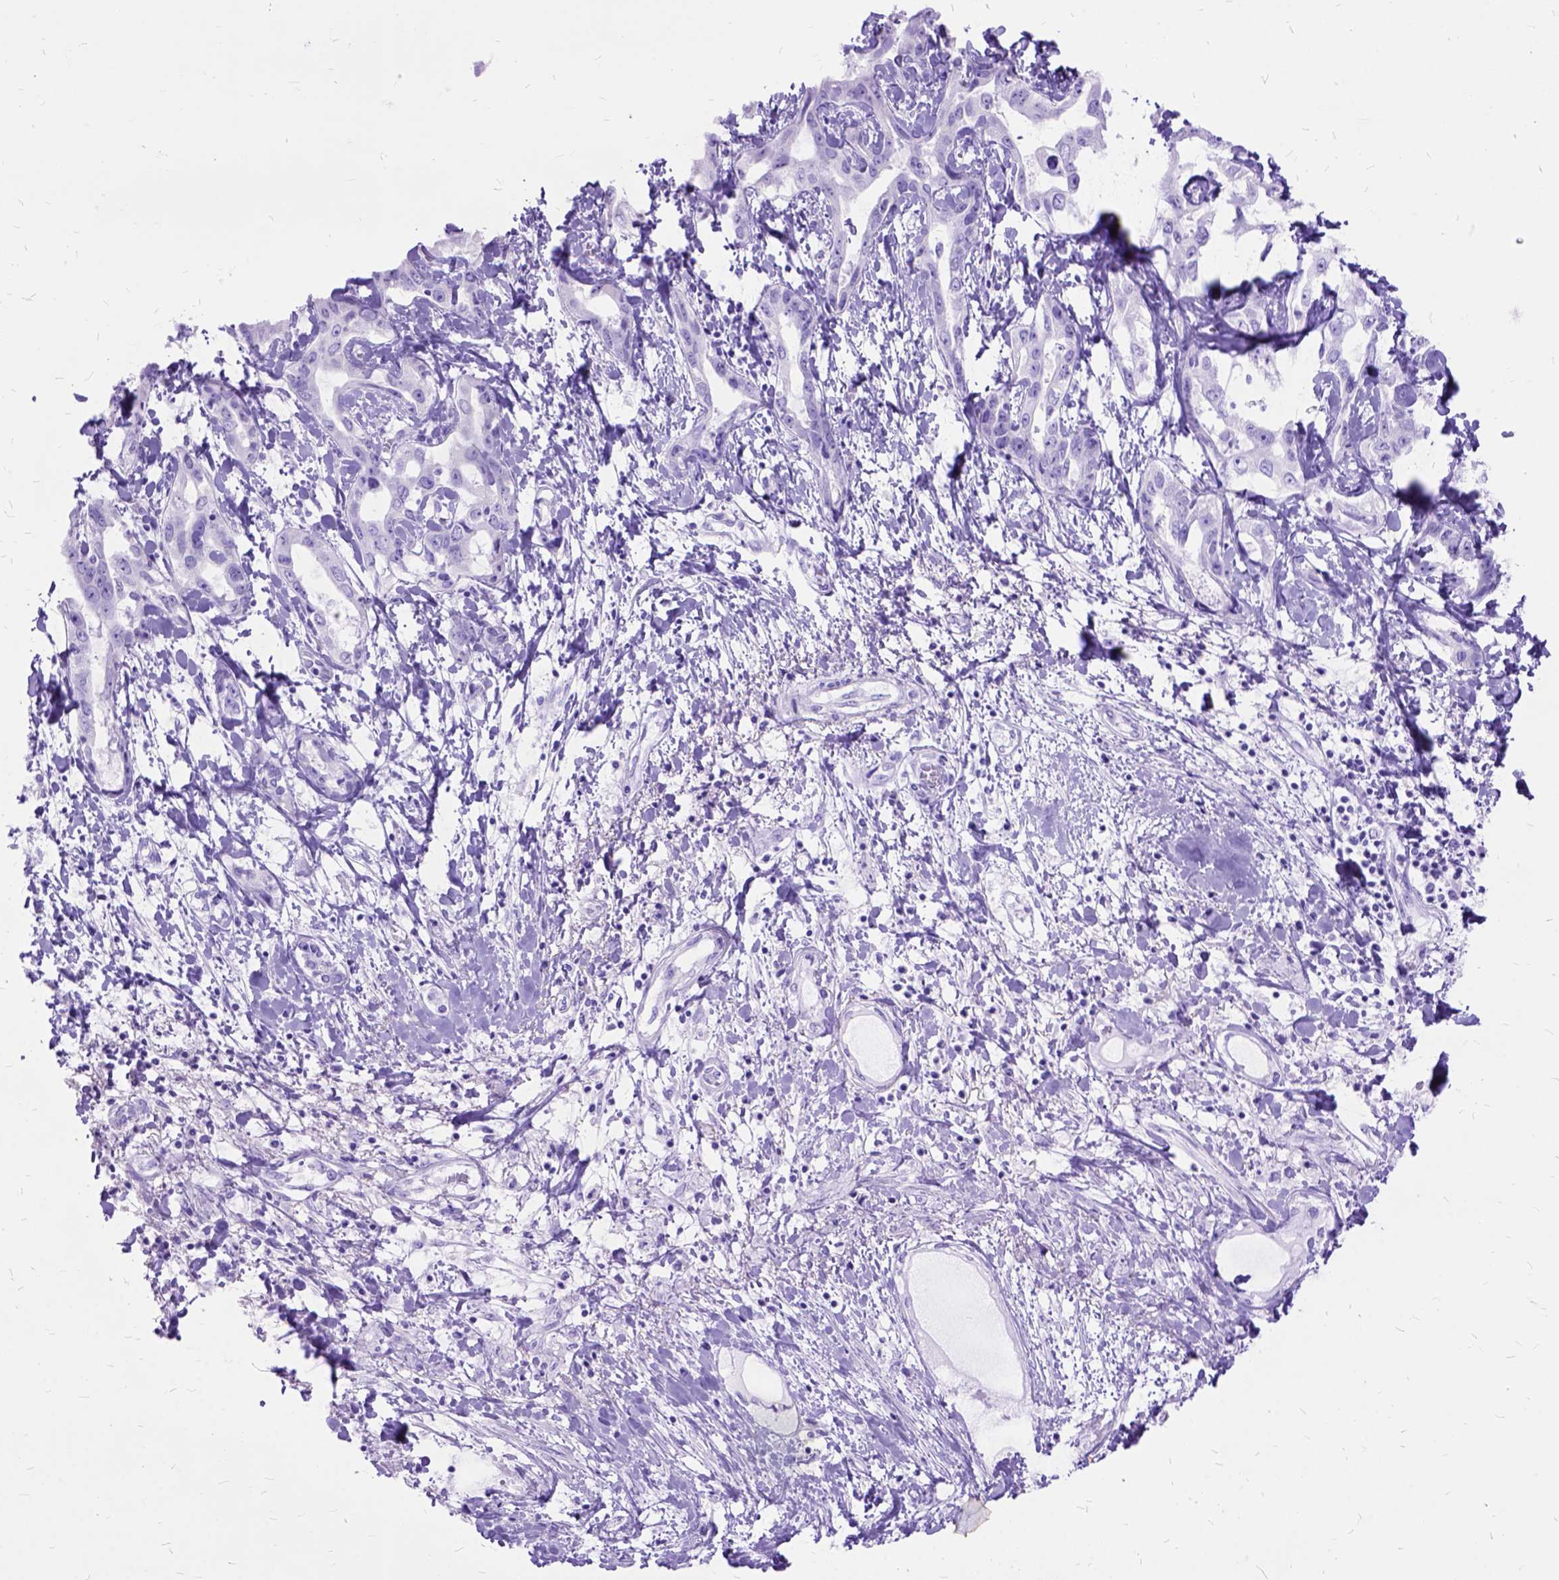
{"staining": {"intensity": "negative", "quantity": "none", "location": "none"}, "tissue": "liver cancer", "cell_type": "Tumor cells", "image_type": "cancer", "snomed": [{"axis": "morphology", "description": "Cholangiocarcinoma"}, {"axis": "topography", "description": "Liver"}], "caption": "The micrograph displays no significant positivity in tumor cells of liver cancer (cholangiocarcinoma).", "gene": "DNAH2", "patient": {"sex": "male", "age": 59}}